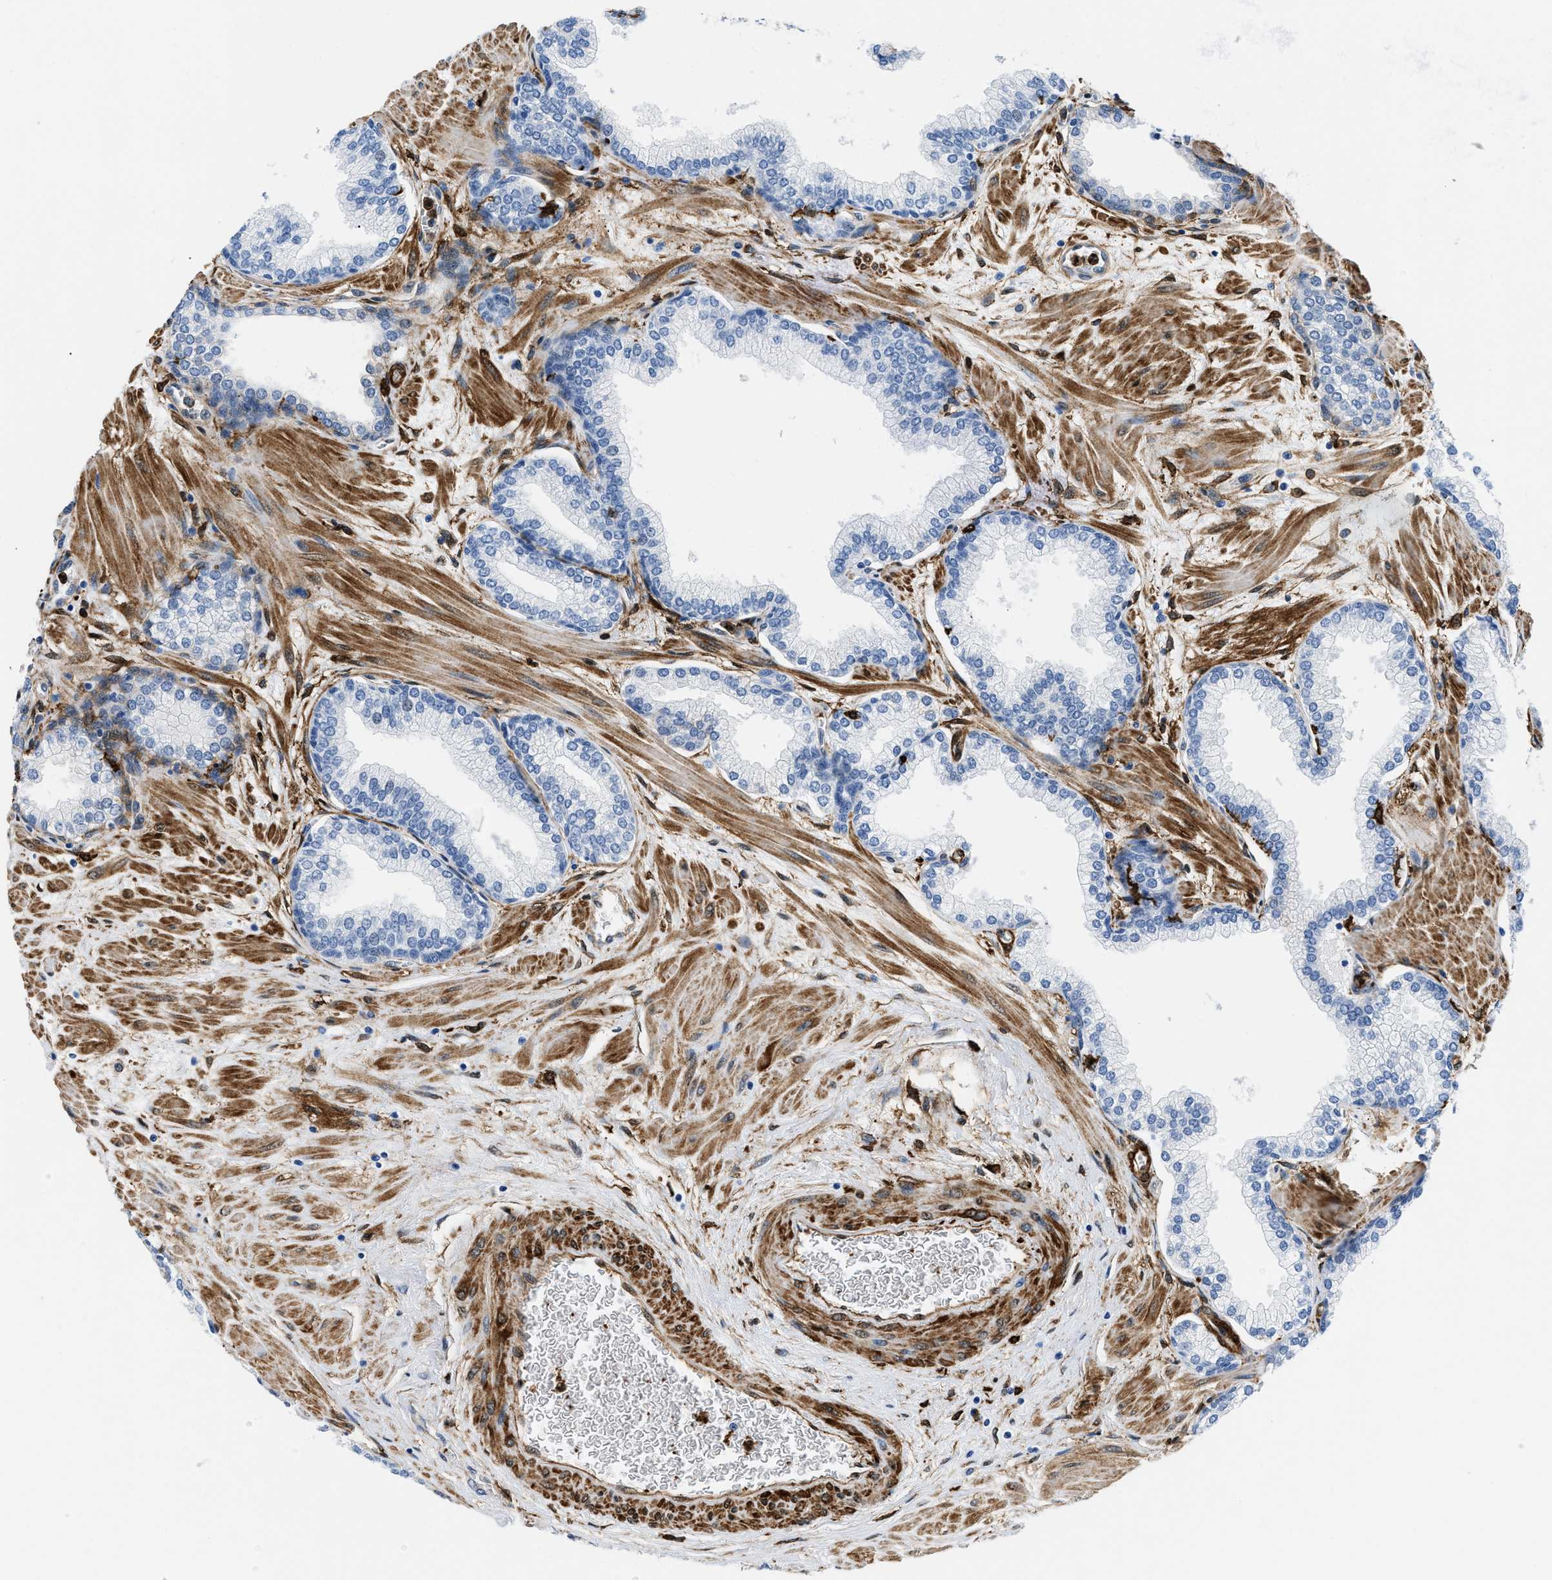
{"staining": {"intensity": "strong", "quantity": "<25%", "location": "cytoplasmic/membranous"}, "tissue": "prostate", "cell_type": "Glandular cells", "image_type": "normal", "snomed": [{"axis": "morphology", "description": "Normal tissue, NOS"}, {"axis": "morphology", "description": "Urothelial carcinoma, Low grade"}, {"axis": "topography", "description": "Urinary bladder"}, {"axis": "topography", "description": "Prostate"}], "caption": "Prostate stained for a protein displays strong cytoplasmic/membranous positivity in glandular cells. (DAB (3,3'-diaminobenzidine) = brown stain, brightfield microscopy at high magnification).", "gene": "GSN", "patient": {"sex": "male", "age": 60}}